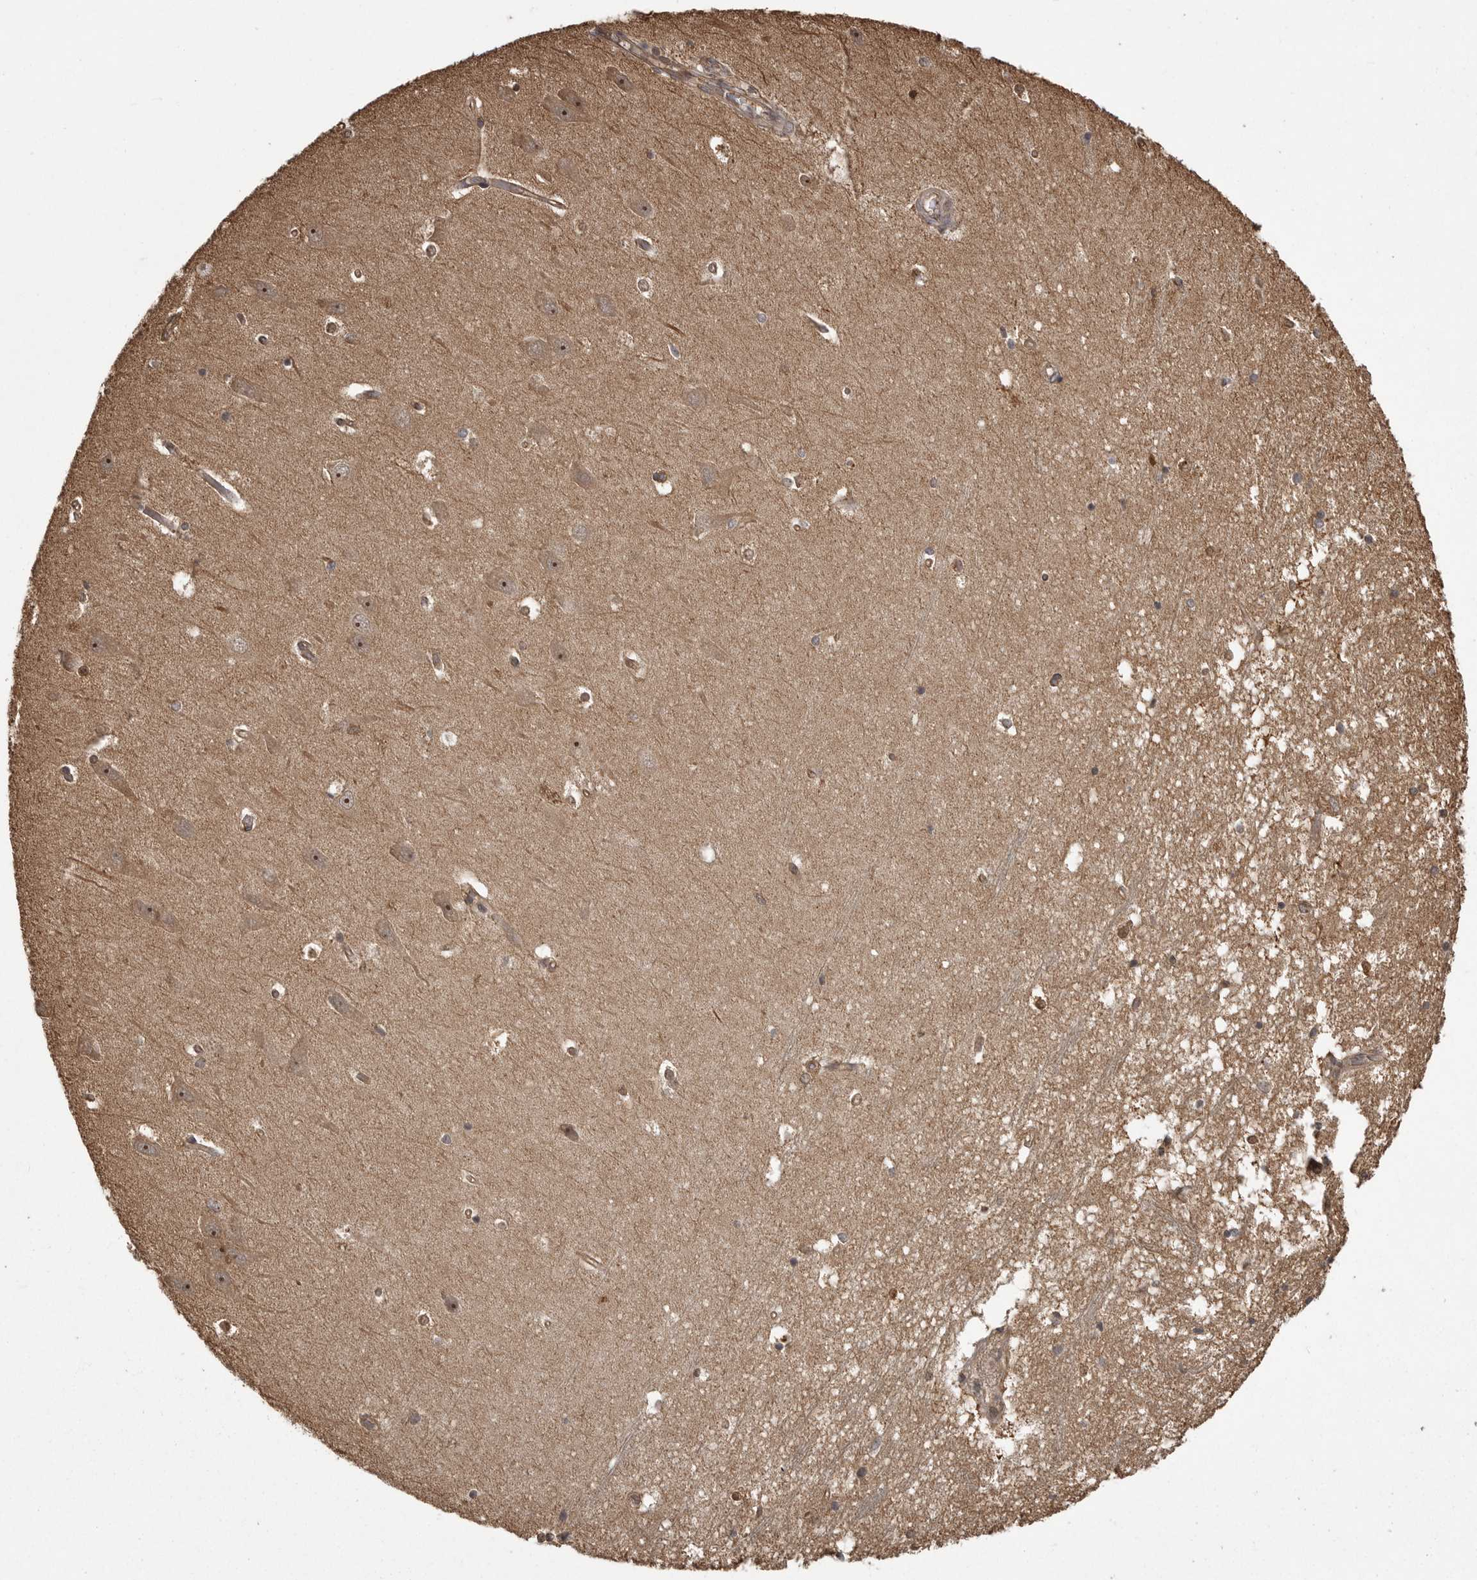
{"staining": {"intensity": "moderate", "quantity": "<25%", "location": "nuclear"}, "tissue": "hippocampus", "cell_type": "Glial cells", "image_type": "normal", "snomed": [{"axis": "morphology", "description": "Normal tissue, NOS"}, {"axis": "topography", "description": "Hippocampus"}], "caption": "A photomicrograph of human hippocampus stained for a protein reveals moderate nuclear brown staining in glial cells. (brown staining indicates protein expression, while blue staining denotes nuclei).", "gene": "DNAJC8", "patient": {"sex": "male", "age": 45}}